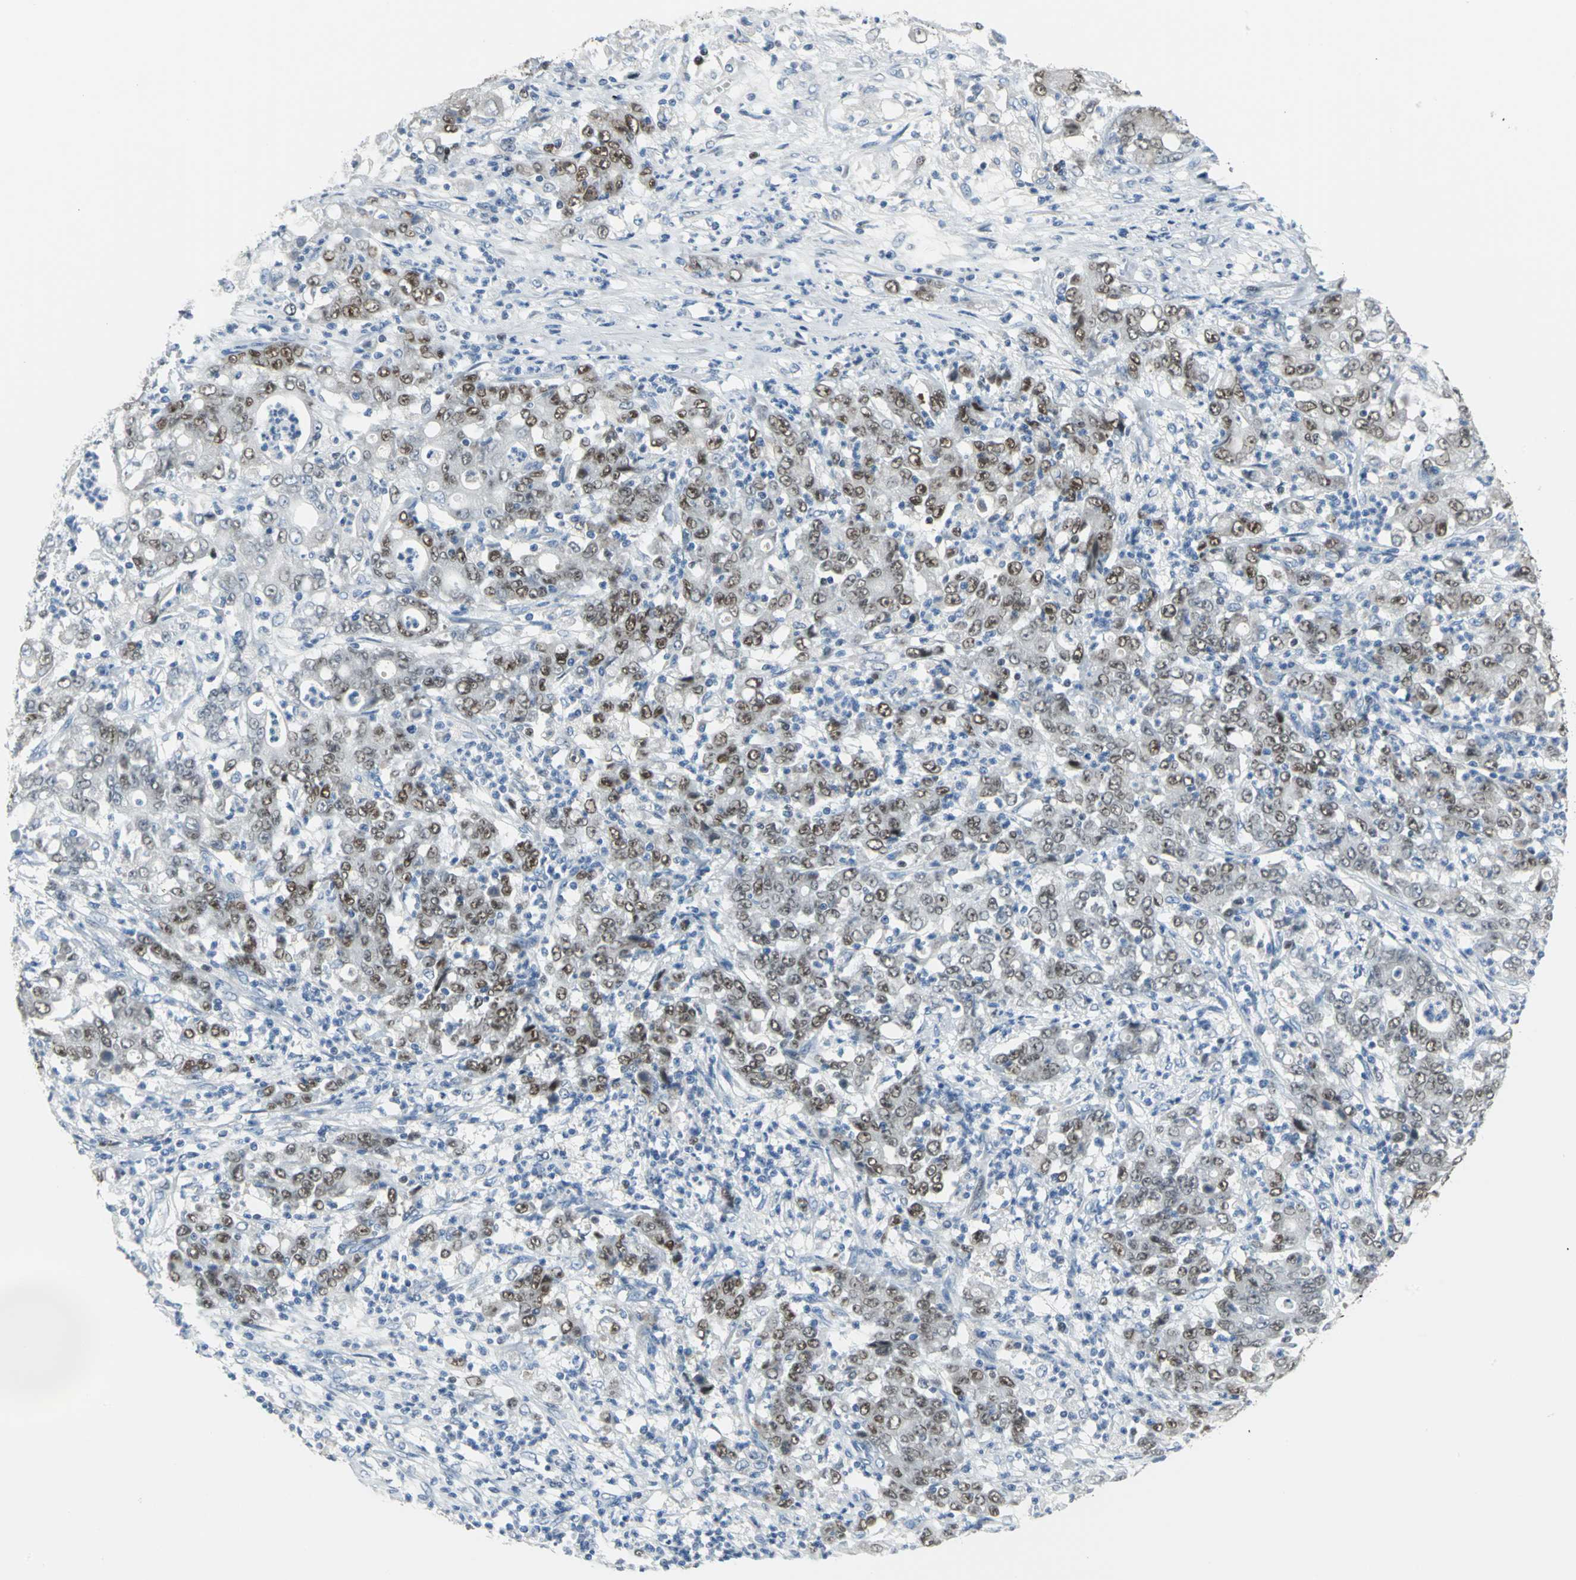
{"staining": {"intensity": "strong", "quantity": ">75%", "location": "nuclear"}, "tissue": "stomach cancer", "cell_type": "Tumor cells", "image_type": "cancer", "snomed": [{"axis": "morphology", "description": "Adenocarcinoma, NOS"}, {"axis": "topography", "description": "Stomach, lower"}], "caption": "An image showing strong nuclear expression in about >75% of tumor cells in adenocarcinoma (stomach), as visualized by brown immunohistochemical staining.", "gene": "MCM4", "patient": {"sex": "female", "age": 71}}